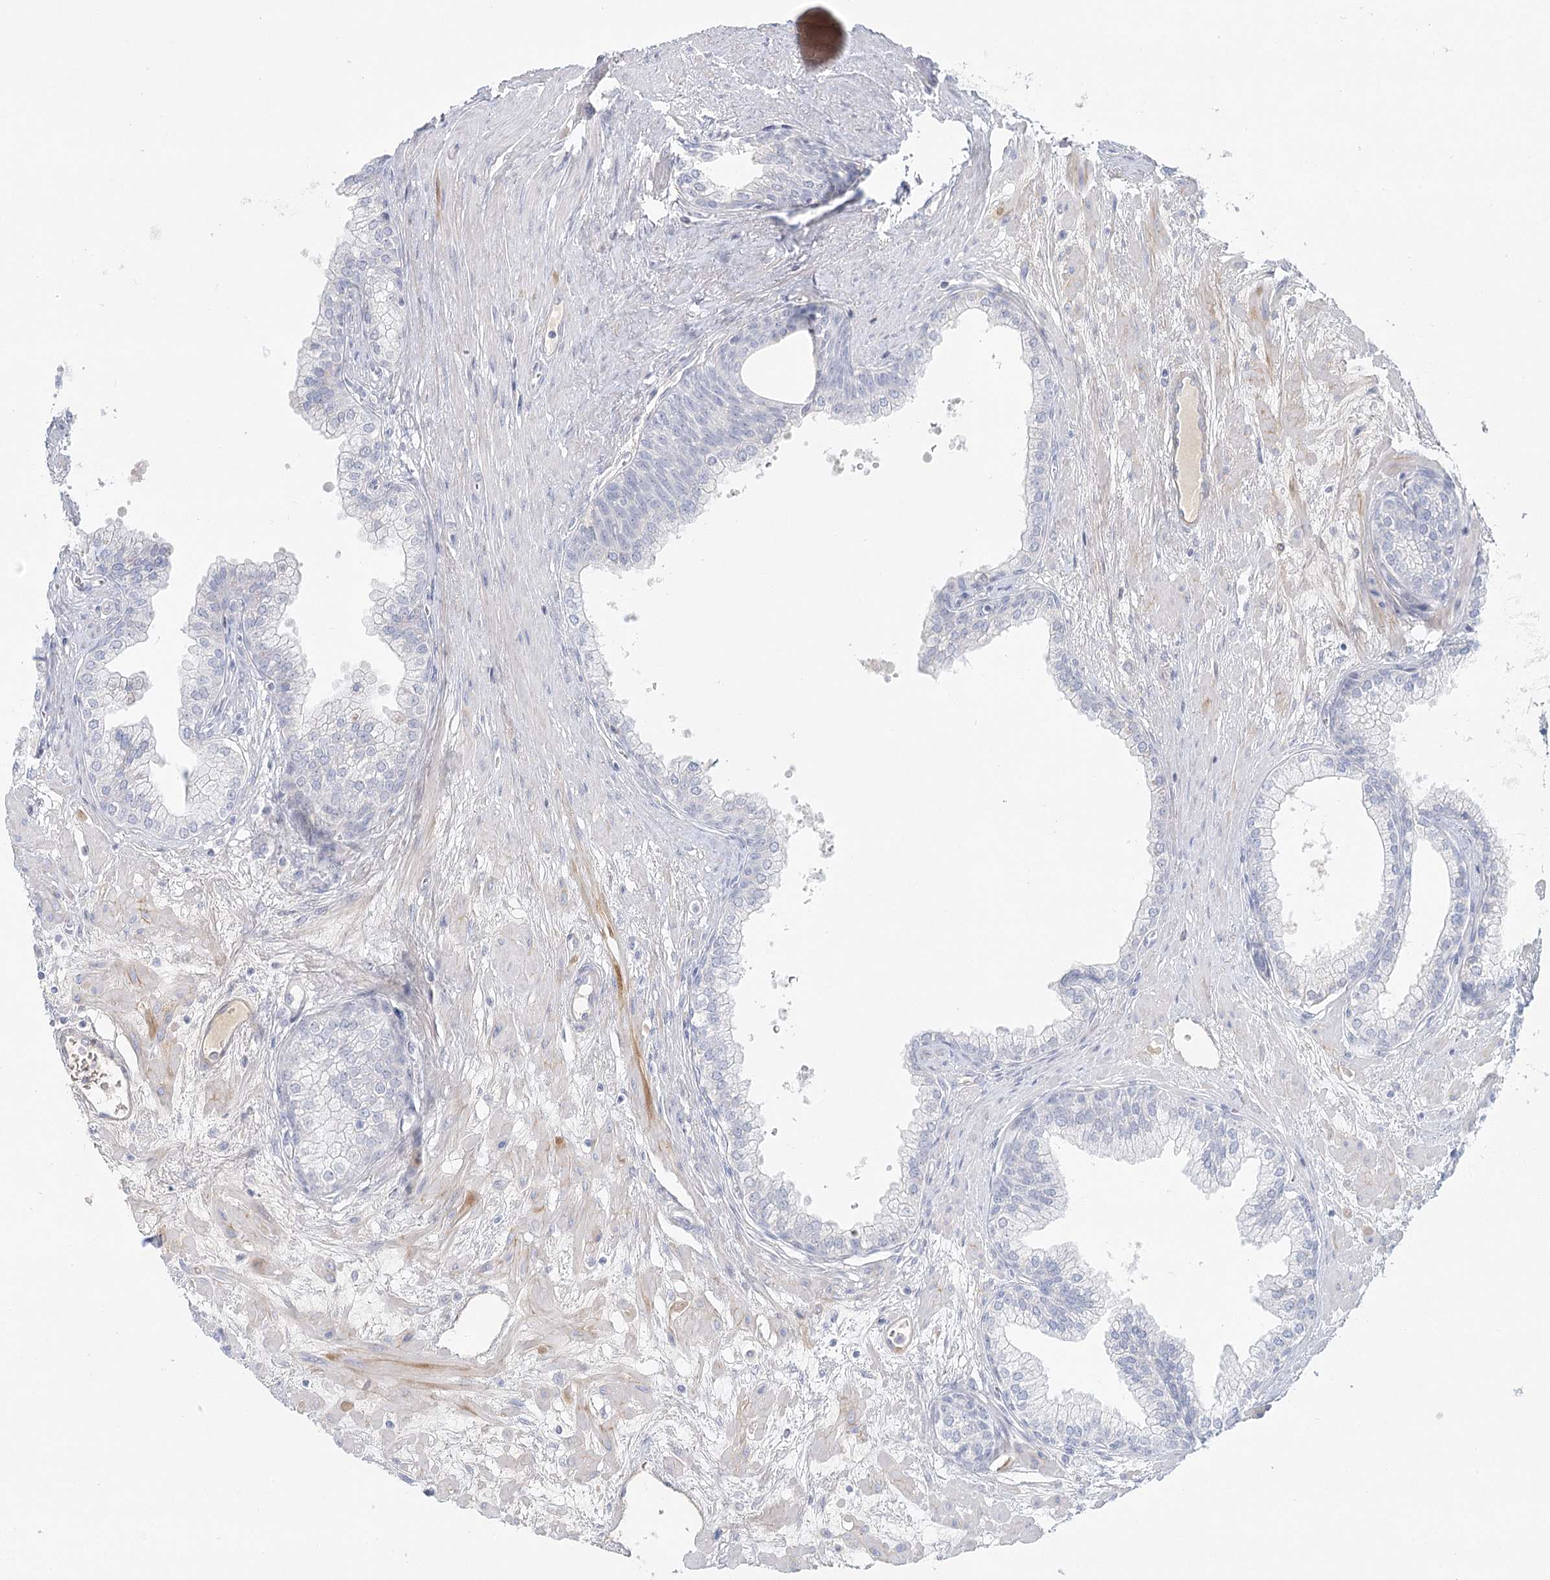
{"staining": {"intensity": "negative", "quantity": "none", "location": "none"}, "tissue": "prostate", "cell_type": "Glandular cells", "image_type": "normal", "snomed": [{"axis": "morphology", "description": "Normal tissue, NOS"}, {"axis": "morphology", "description": "Urothelial carcinoma, Low grade"}, {"axis": "topography", "description": "Urinary bladder"}, {"axis": "topography", "description": "Prostate"}], "caption": "DAB immunohistochemical staining of unremarkable prostate exhibits no significant positivity in glandular cells. (DAB immunohistochemistry visualized using brightfield microscopy, high magnification).", "gene": "DMGDH", "patient": {"sex": "male", "age": 60}}